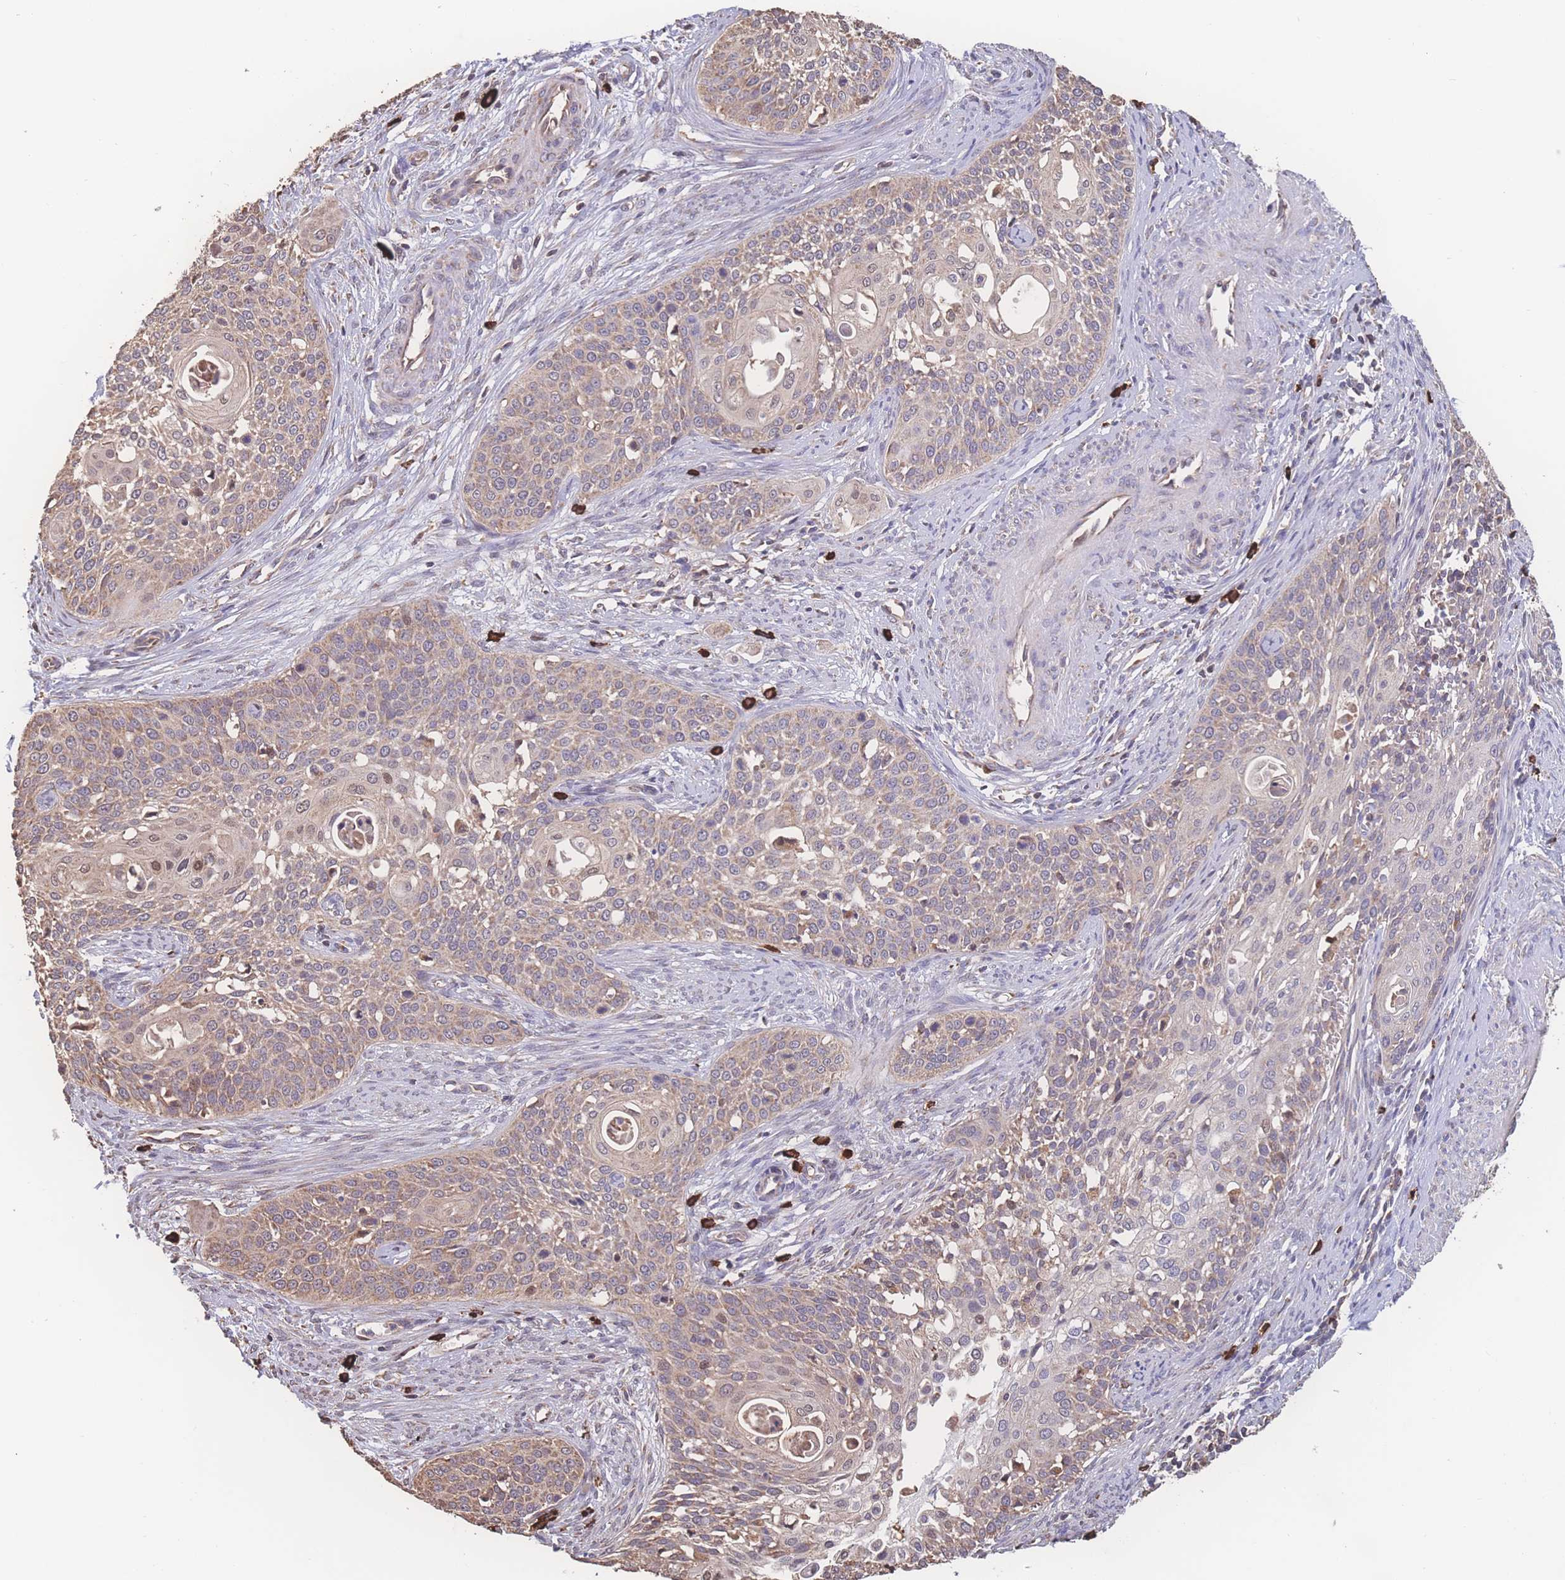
{"staining": {"intensity": "weak", "quantity": "25%-75%", "location": "cytoplasmic/membranous"}, "tissue": "cervical cancer", "cell_type": "Tumor cells", "image_type": "cancer", "snomed": [{"axis": "morphology", "description": "Squamous cell carcinoma, NOS"}, {"axis": "topography", "description": "Cervix"}], "caption": "Human squamous cell carcinoma (cervical) stained with a protein marker displays weak staining in tumor cells.", "gene": "SGSM3", "patient": {"sex": "female", "age": 44}}